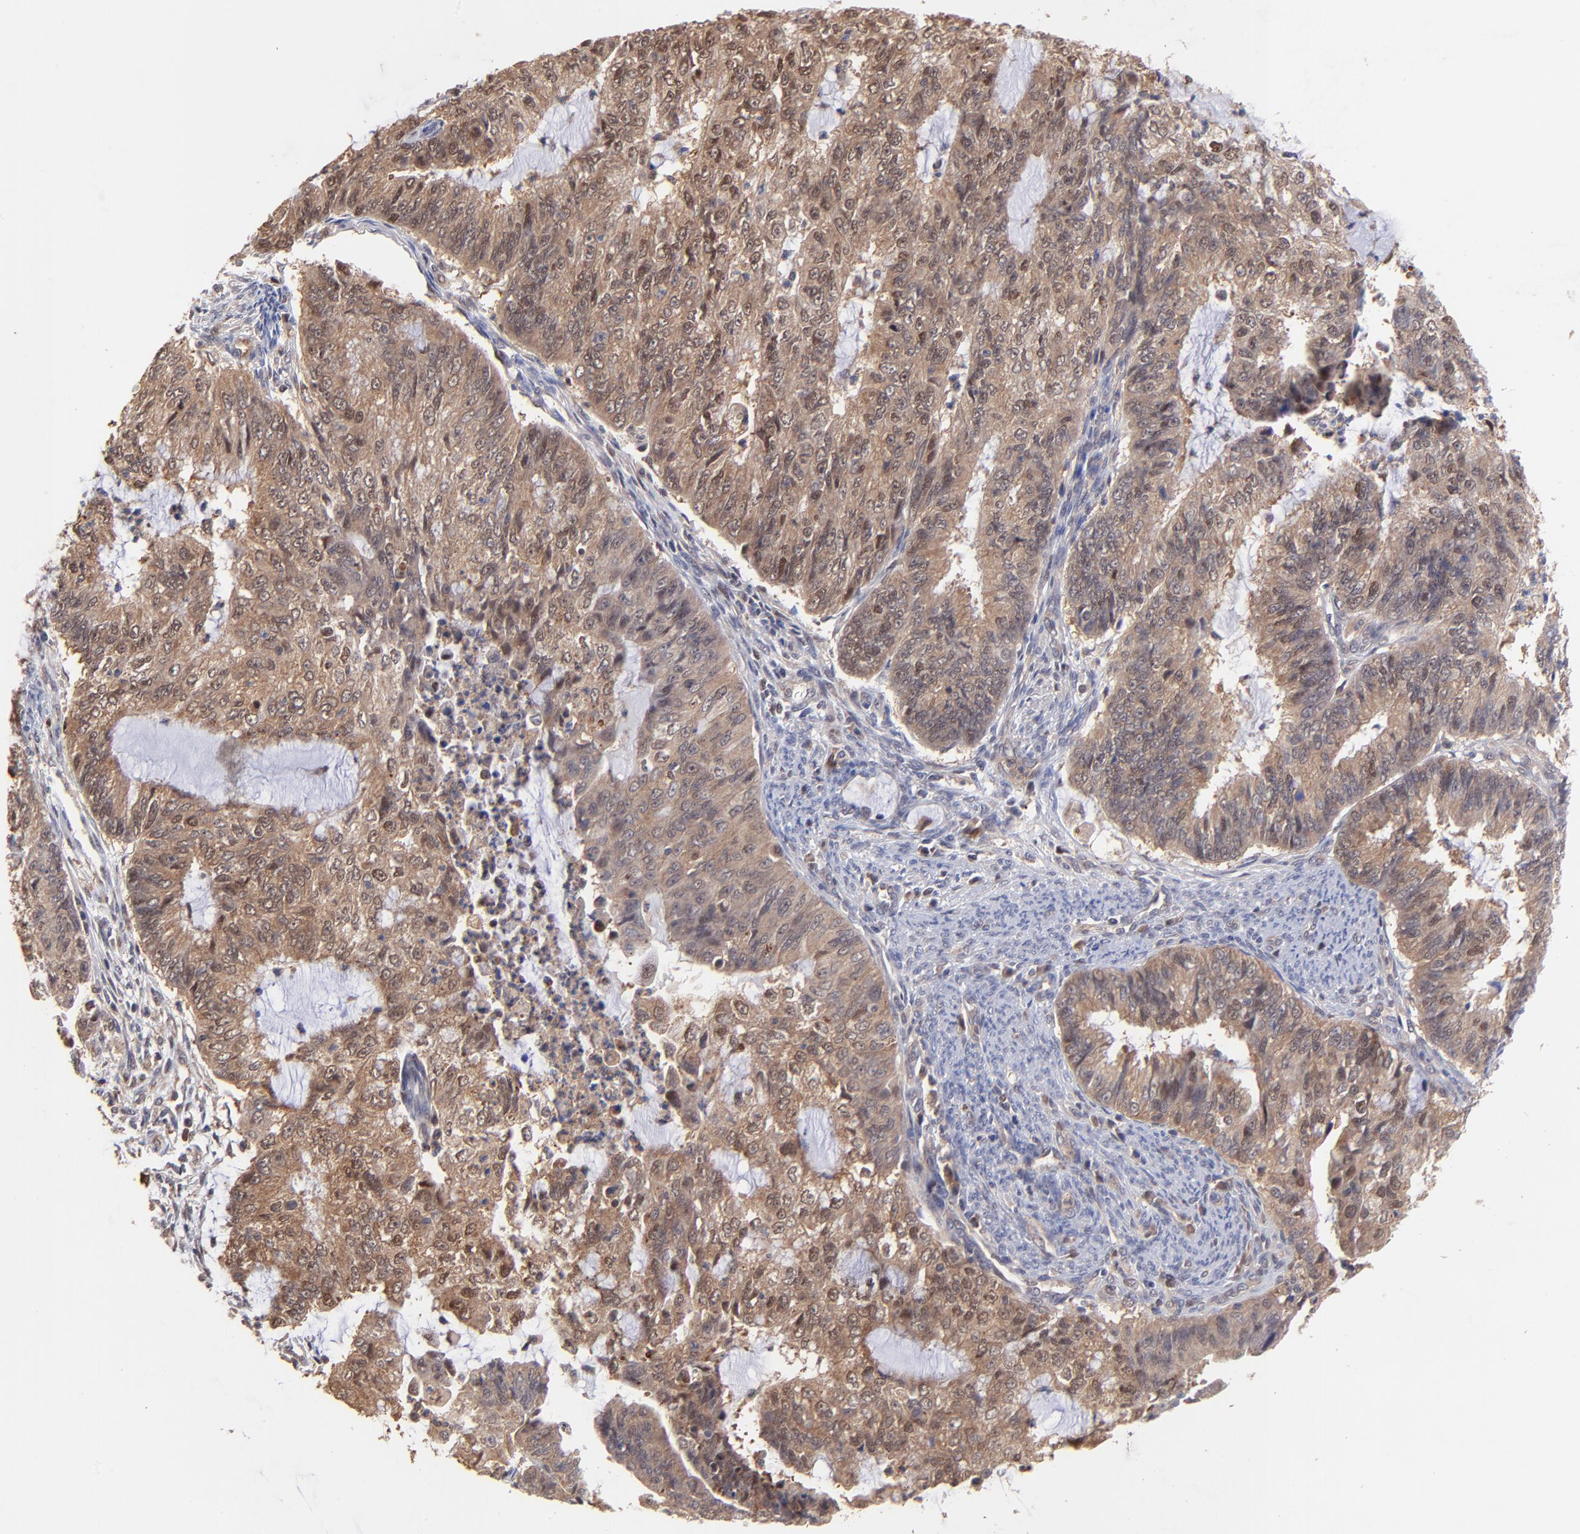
{"staining": {"intensity": "moderate", "quantity": ">75%", "location": "cytoplasmic/membranous"}, "tissue": "endometrial cancer", "cell_type": "Tumor cells", "image_type": "cancer", "snomed": [{"axis": "morphology", "description": "Adenocarcinoma, NOS"}, {"axis": "topography", "description": "Endometrium"}], "caption": "Moderate cytoplasmic/membranous expression is appreciated in about >75% of tumor cells in endometrial adenocarcinoma.", "gene": "PSMA6", "patient": {"sex": "female", "age": 75}}